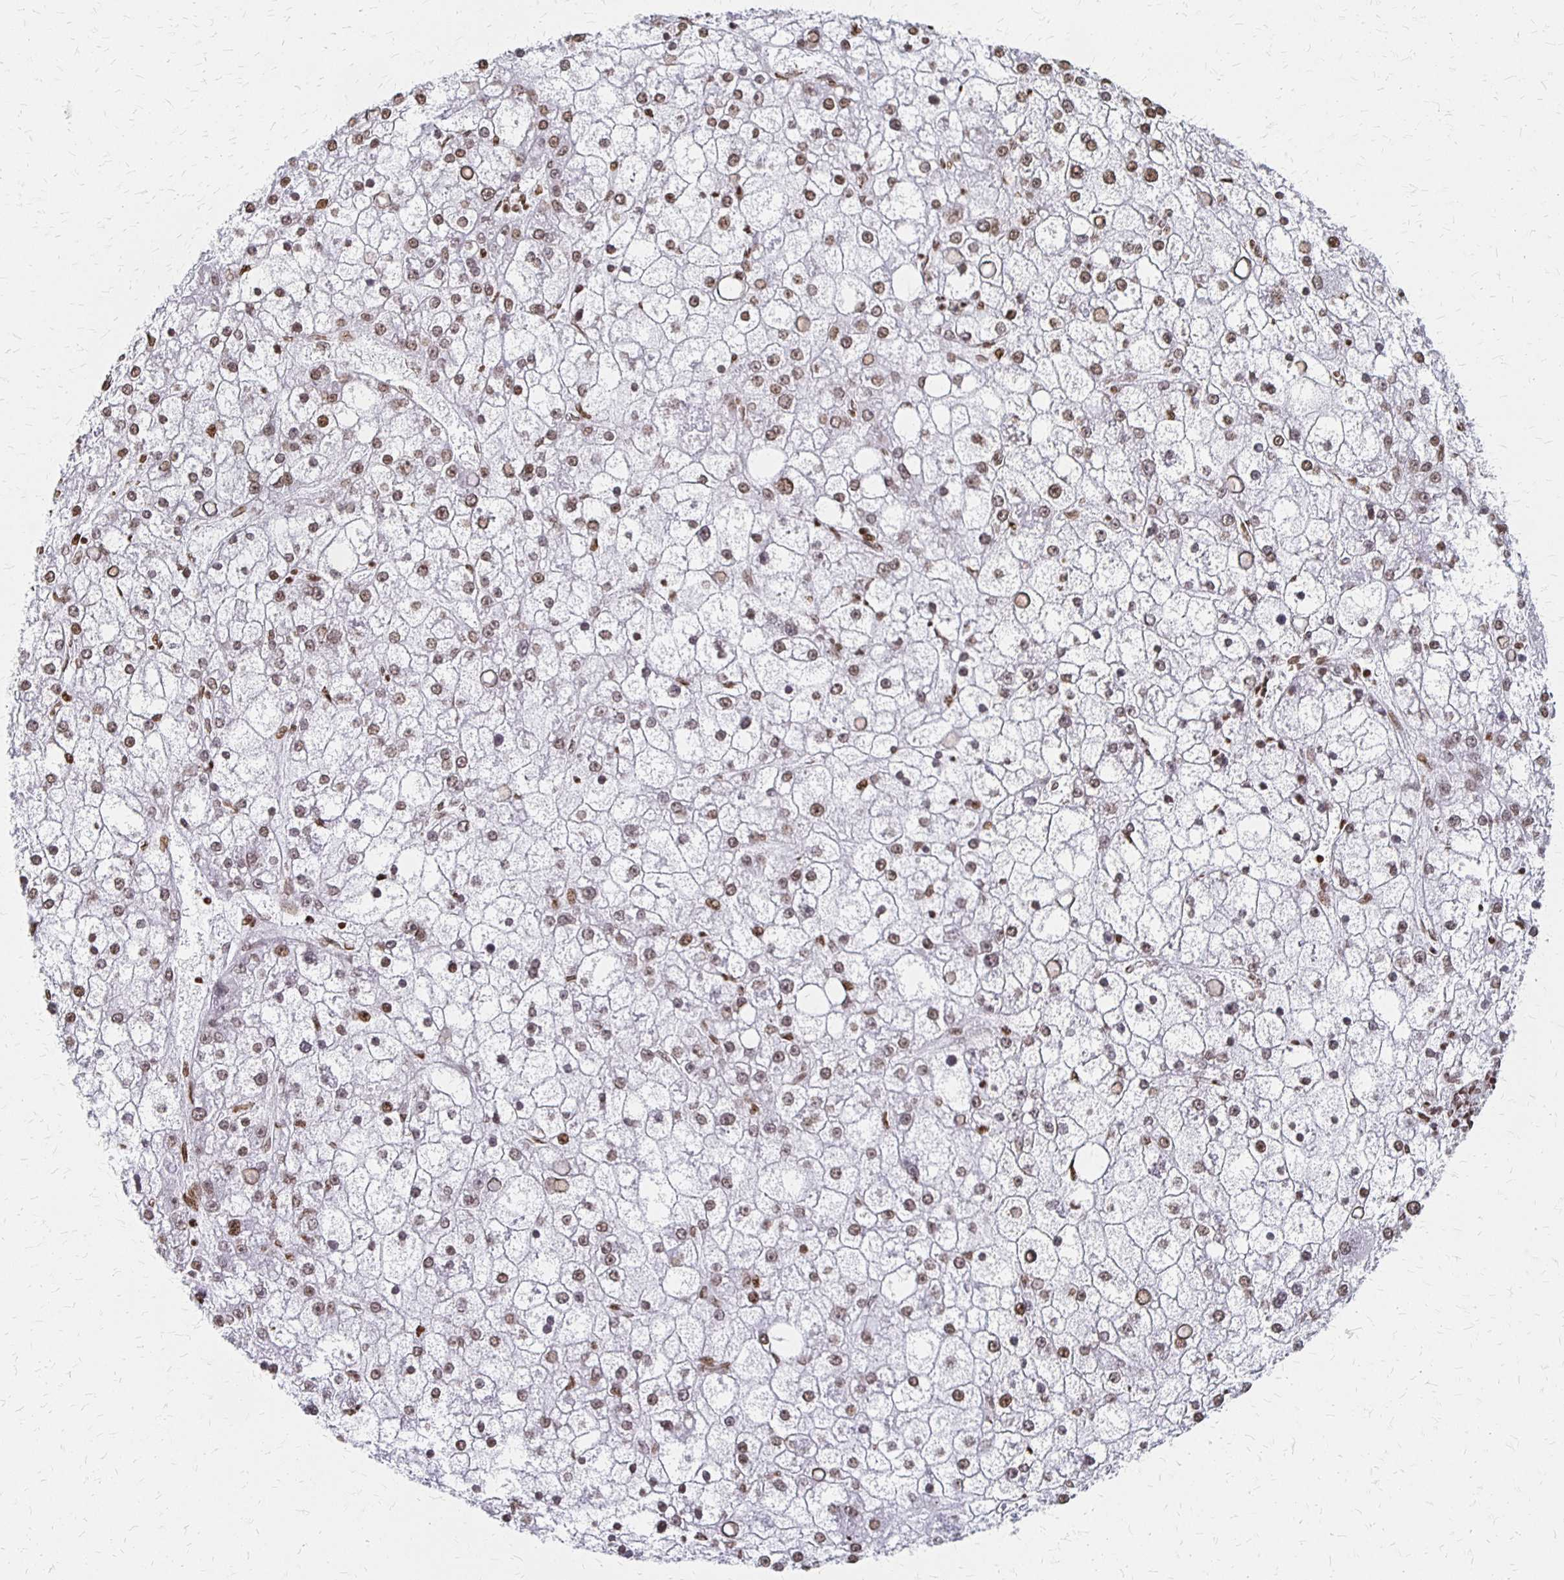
{"staining": {"intensity": "moderate", "quantity": ">75%", "location": "nuclear"}, "tissue": "liver cancer", "cell_type": "Tumor cells", "image_type": "cancer", "snomed": [{"axis": "morphology", "description": "Carcinoma, Hepatocellular, NOS"}, {"axis": "topography", "description": "Liver"}], "caption": "A micrograph of hepatocellular carcinoma (liver) stained for a protein reveals moderate nuclear brown staining in tumor cells.", "gene": "ZNF280C", "patient": {"sex": "male", "age": 67}}